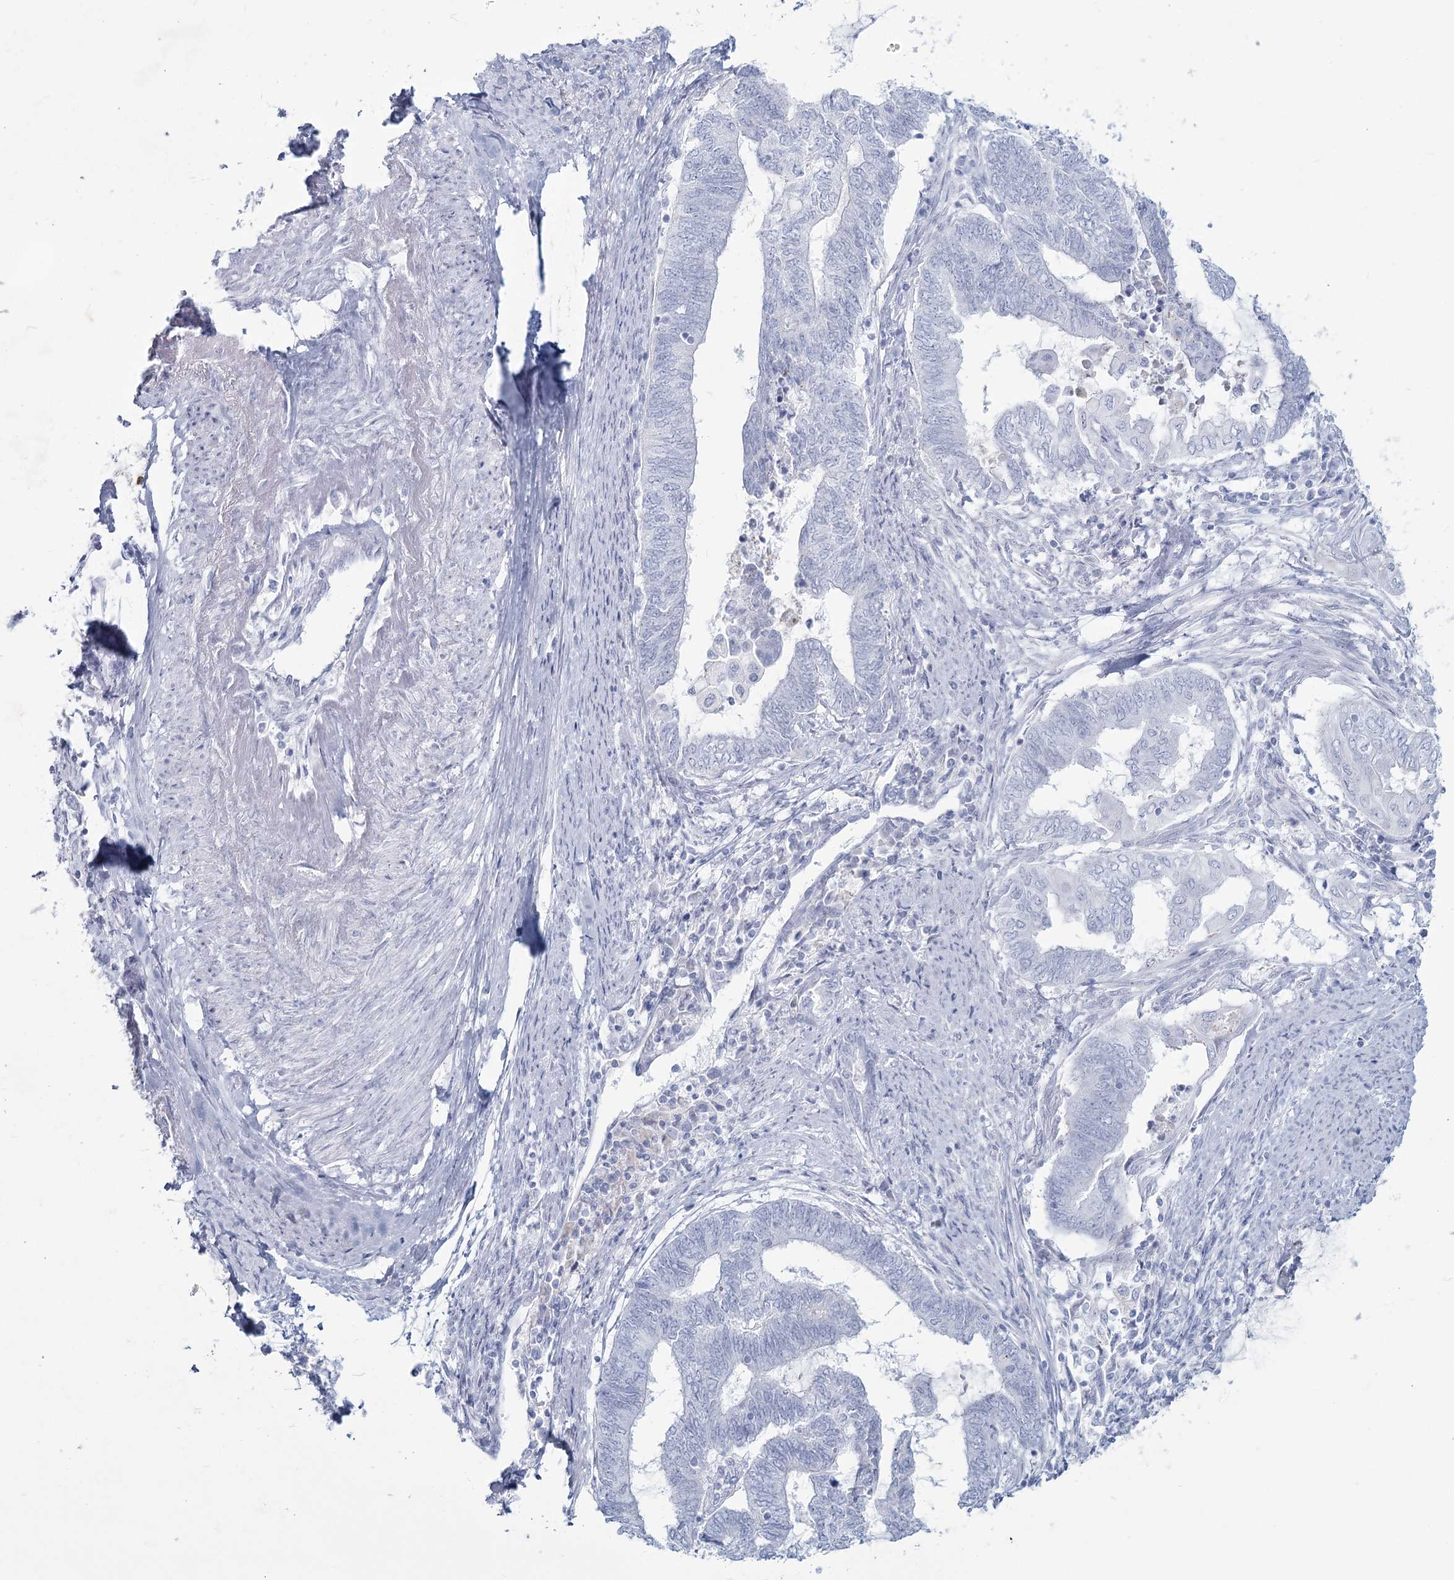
{"staining": {"intensity": "negative", "quantity": "none", "location": "none"}, "tissue": "endometrial cancer", "cell_type": "Tumor cells", "image_type": "cancer", "snomed": [{"axis": "morphology", "description": "Adenocarcinoma, NOS"}, {"axis": "topography", "description": "Uterus"}, {"axis": "topography", "description": "Endometrium"}], "caption": "Immunohistochemistry photomicrograph of neoplastic tissue: endometrial adenocarcinoma stained with DAB demonstrates no significant protein staining in tumor cells. Nuclei are stained in blue.", "gene": "SLC6A19", "patient": {"sex": "female", "age": 70}}